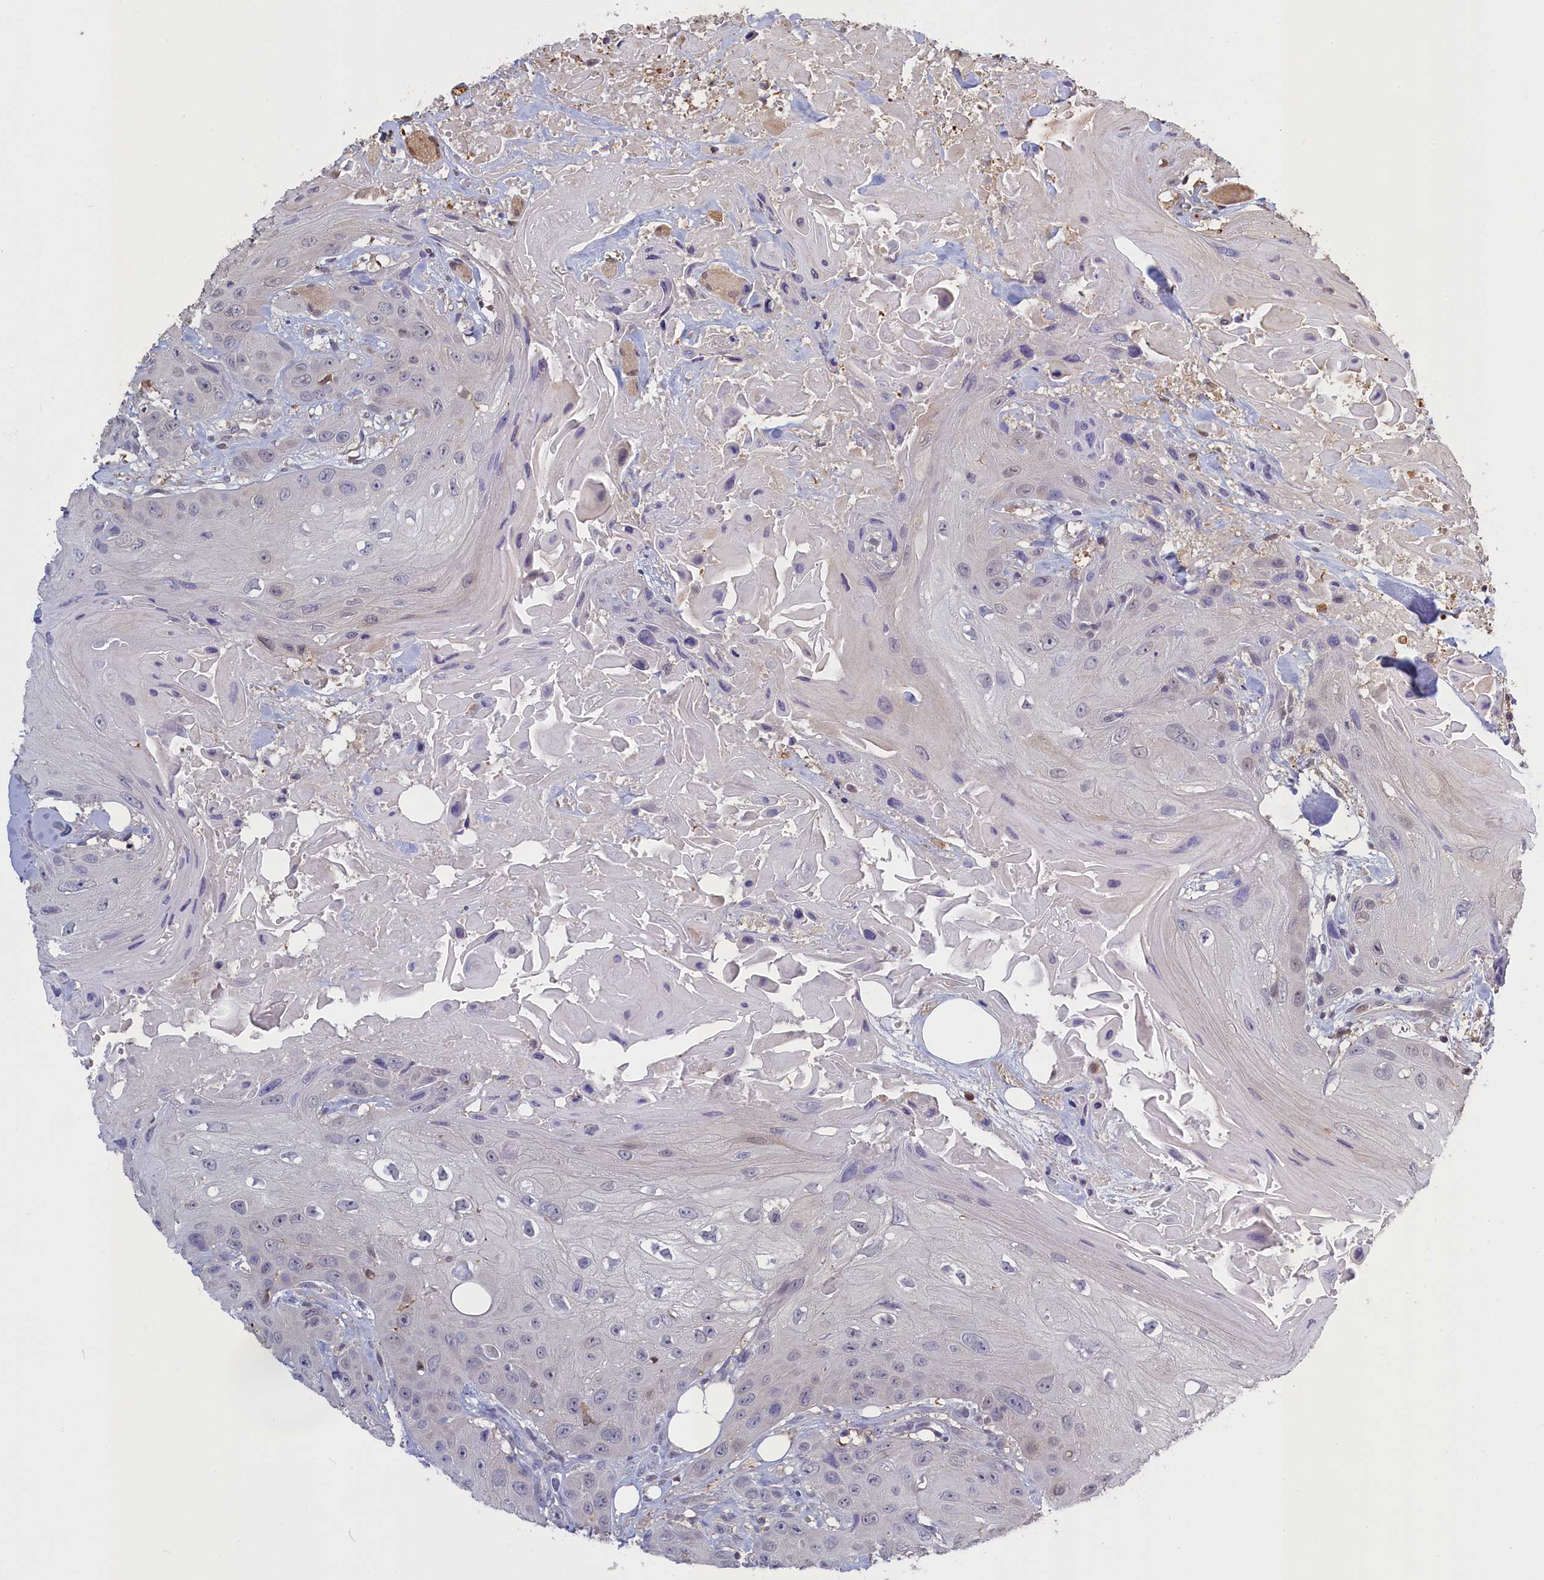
{"staining": {"intensity": "negative", "quantity": "none", "location": "none"}, "tissue": "head and neck cancer", "cell_type": "Tumor cells", "image_type": "cancer", "snomed": [{"axis": "morphology", "description": "Squamous cell carcinoma, NOS"}, {"axis": "topography", "description": "Head-Neck"}], "caption": "The image displays no staining of tumor cells in head and neck cancer.", "gene": "UCHL3", "patient": {"sex": "male", "age": 81}}